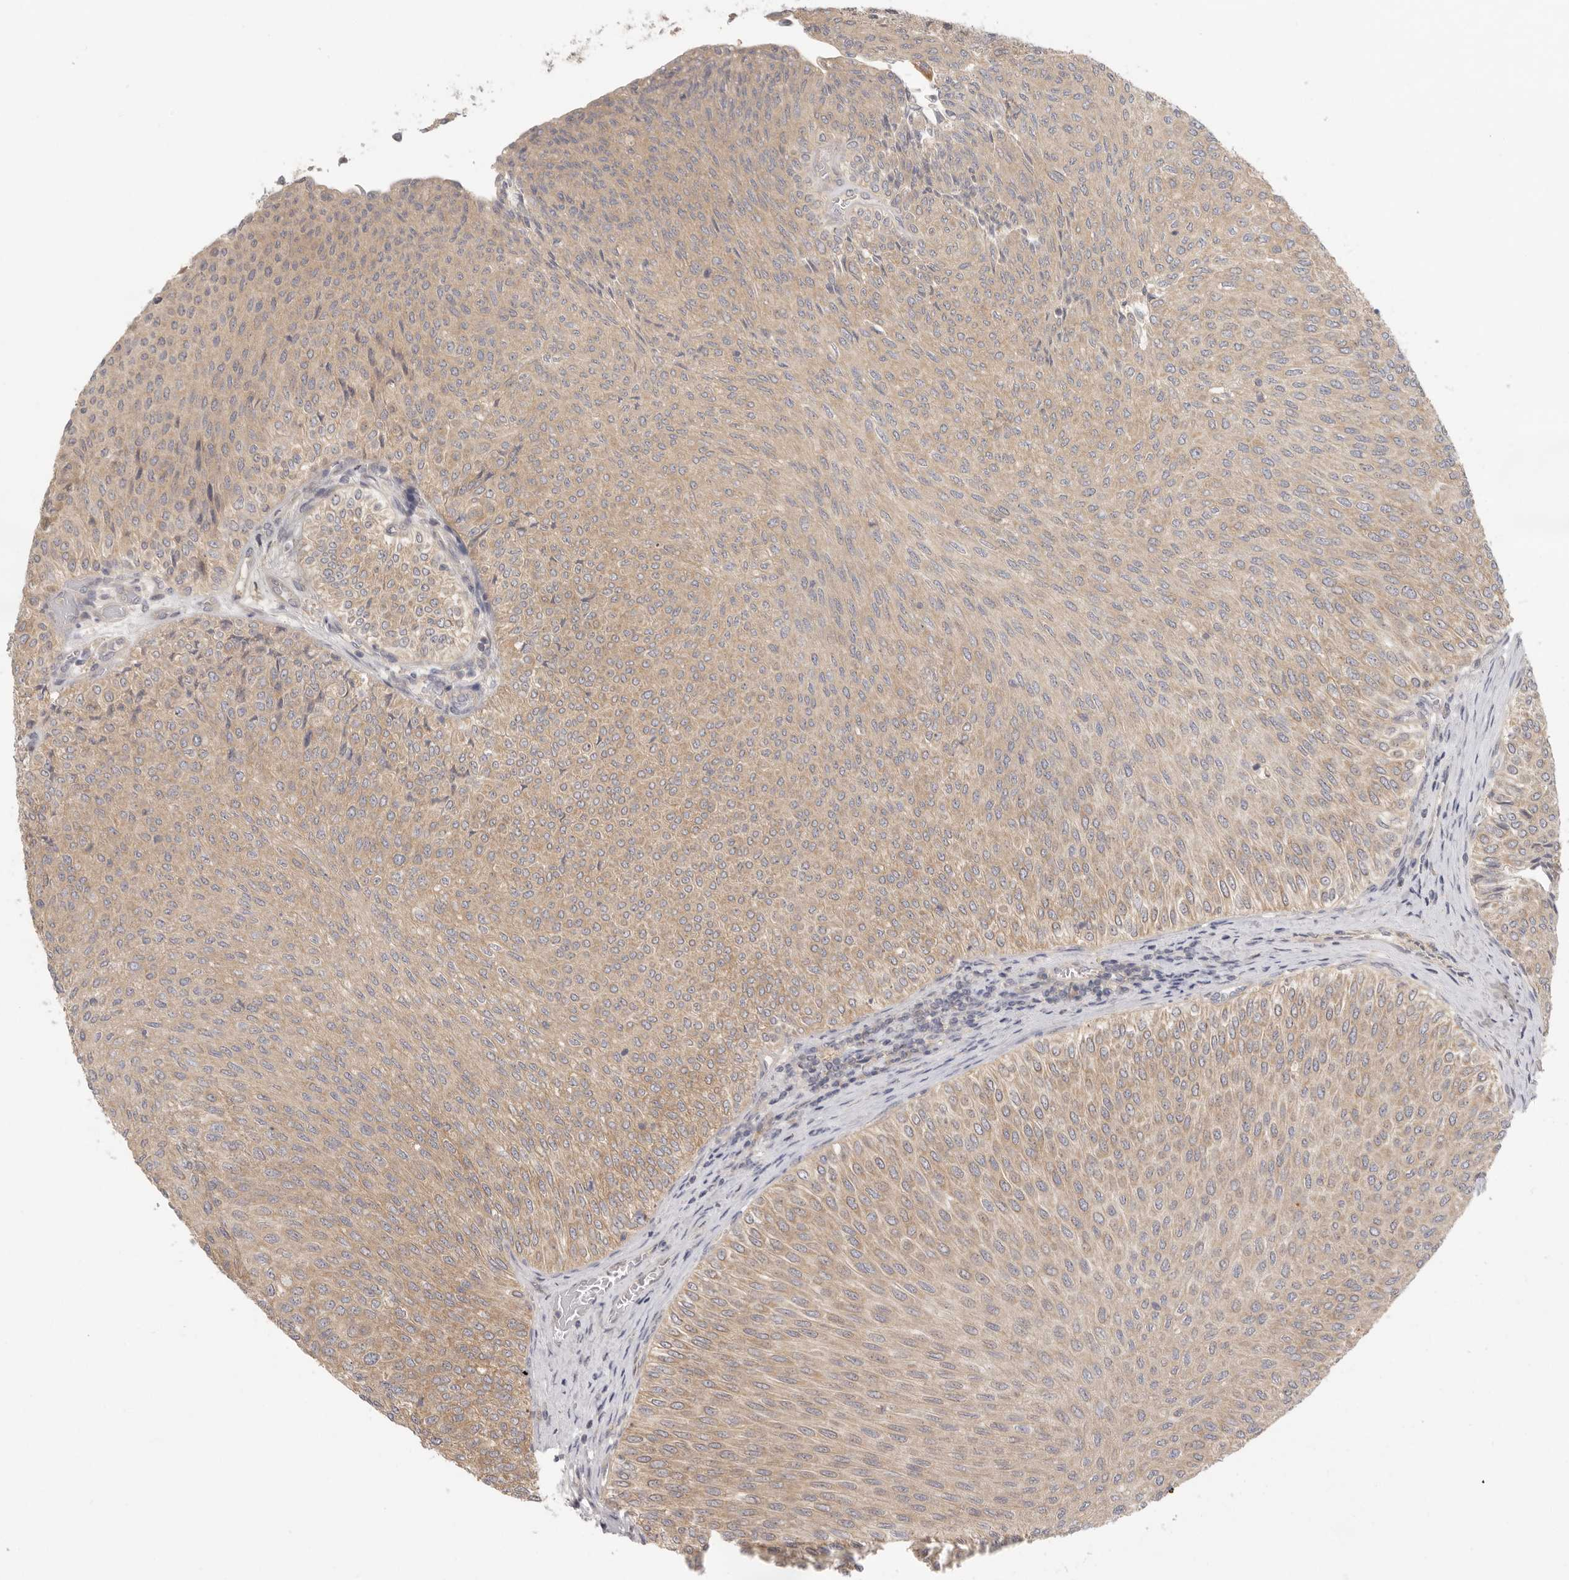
{"staining": {"intensity": "moderate", "quantity": ">75%", "location": "cytoplasmic/membranous"}, "tissue": "urothelial cancer", "cell_type": "Tumor cells", "image_type": "cancer", "snomed": [{"axis": "morphology", "description": "Urothelial carcinoma, Low grade"}, {"axis": "topography", "description": "Urinary bladder"}], "caption": "IHC histopathology image of human urothelial cancer stained for a protein (brown), which demonstrates medium levels of moderate cytoplasmic/membranous staining in about >75% of tumor cells.", "gene": "AHDC1", "patient": {"sex": "male", "age": 78}}